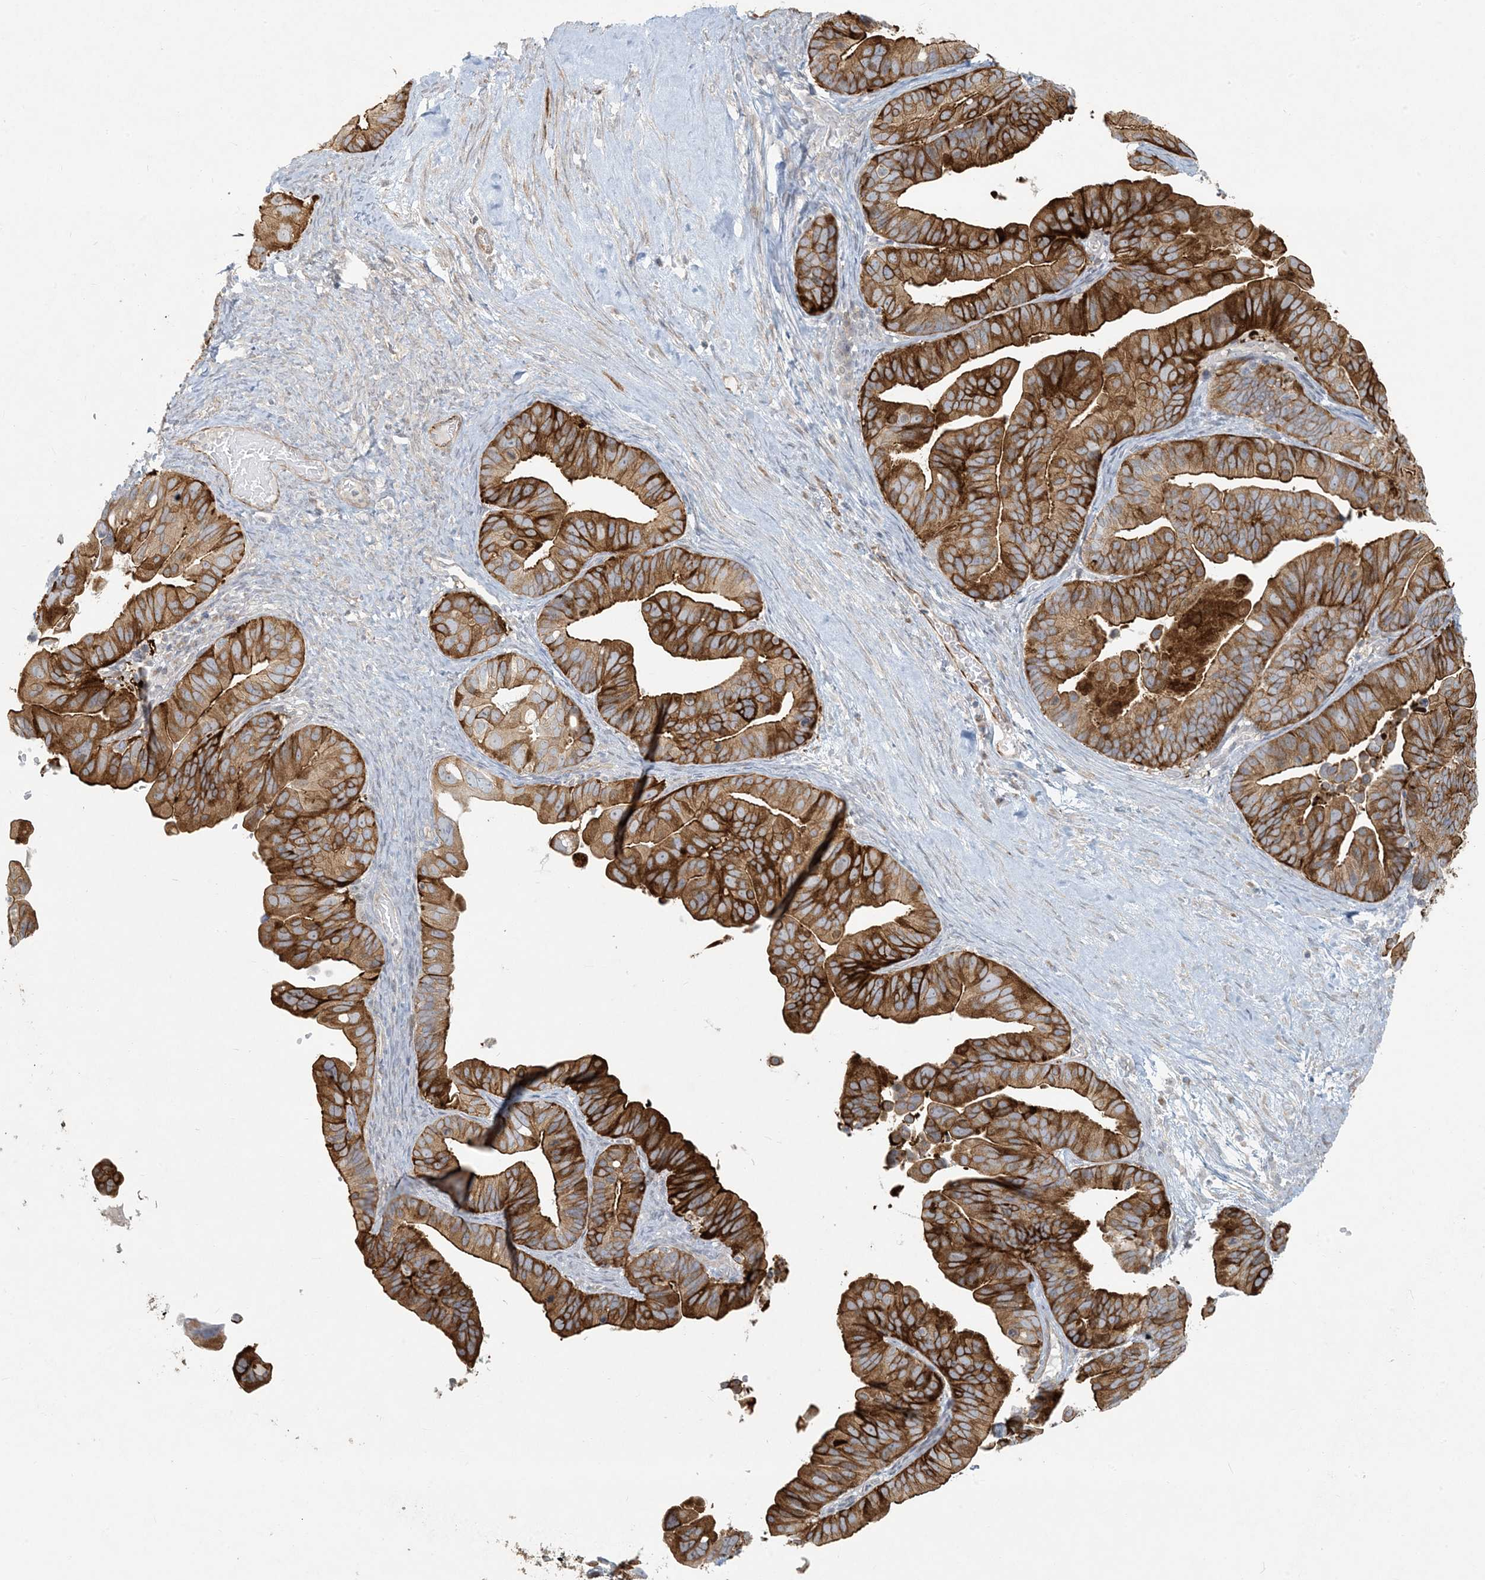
{"staining": {"intensity": "moderate", "quantity": ">75%", "location": "cytoplasmic/membranous"}, "tissue": "ovarian cancer", "cell_type": "Tumor cells", "image_type": "cancer", "snomed": [{"axis": "morphology", "description": "Cystadenocarcinoma, serous, NOS"}, {"axis": "topography", "description": "Ovary"}], "caption": "Immunohistochemistry (IHC) image of human ovarian serous cystadenocarcinoma stained for a protein (brown), which shows medium levels of moderate cytoplasmic/membranous staining in approximately >75% of tumor cells.", "gene": "BCORL1", "patient": {"sex": "female", "age": 56}}